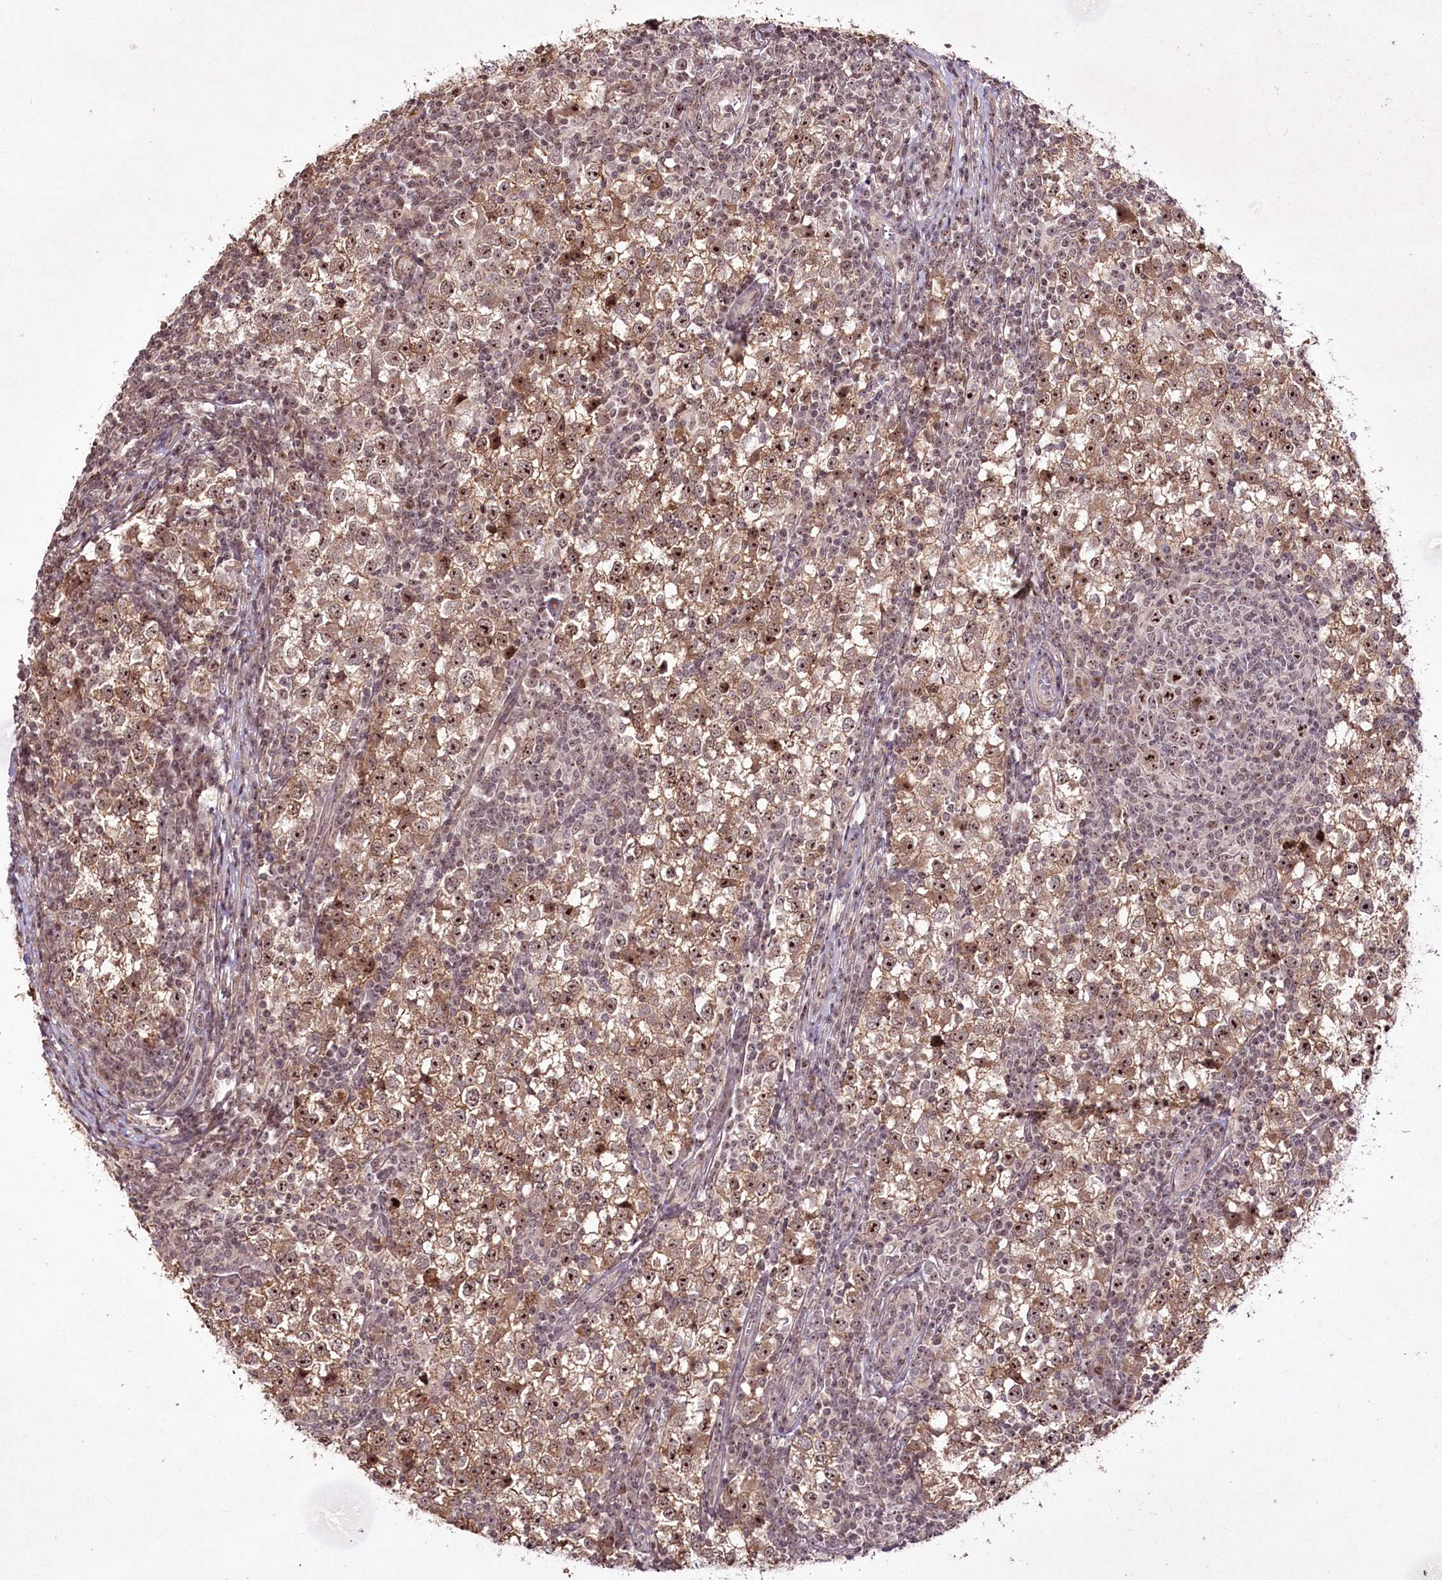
{"staining": {"intensity": "moderate", "quantity": ">75%", "location": "cytoplasmic/membranous,nuclear"}, "tissue": "testis cancer", "cell_type": "Tumor cells", "image_type": "cancer", "snomed": [{"axis": "morphology", "description": "Seminoma, NOS"}, {"axis": "topography", "description": "Testis"}], "caption": "Moderate cytoplasmic/membranous and nuclear expression for a protein is appreciated in approximately >75% of tumor cells of testis cancer using IHC.", "gene": "CCDC59", "patient": {"sex": "male", "age": 65}}